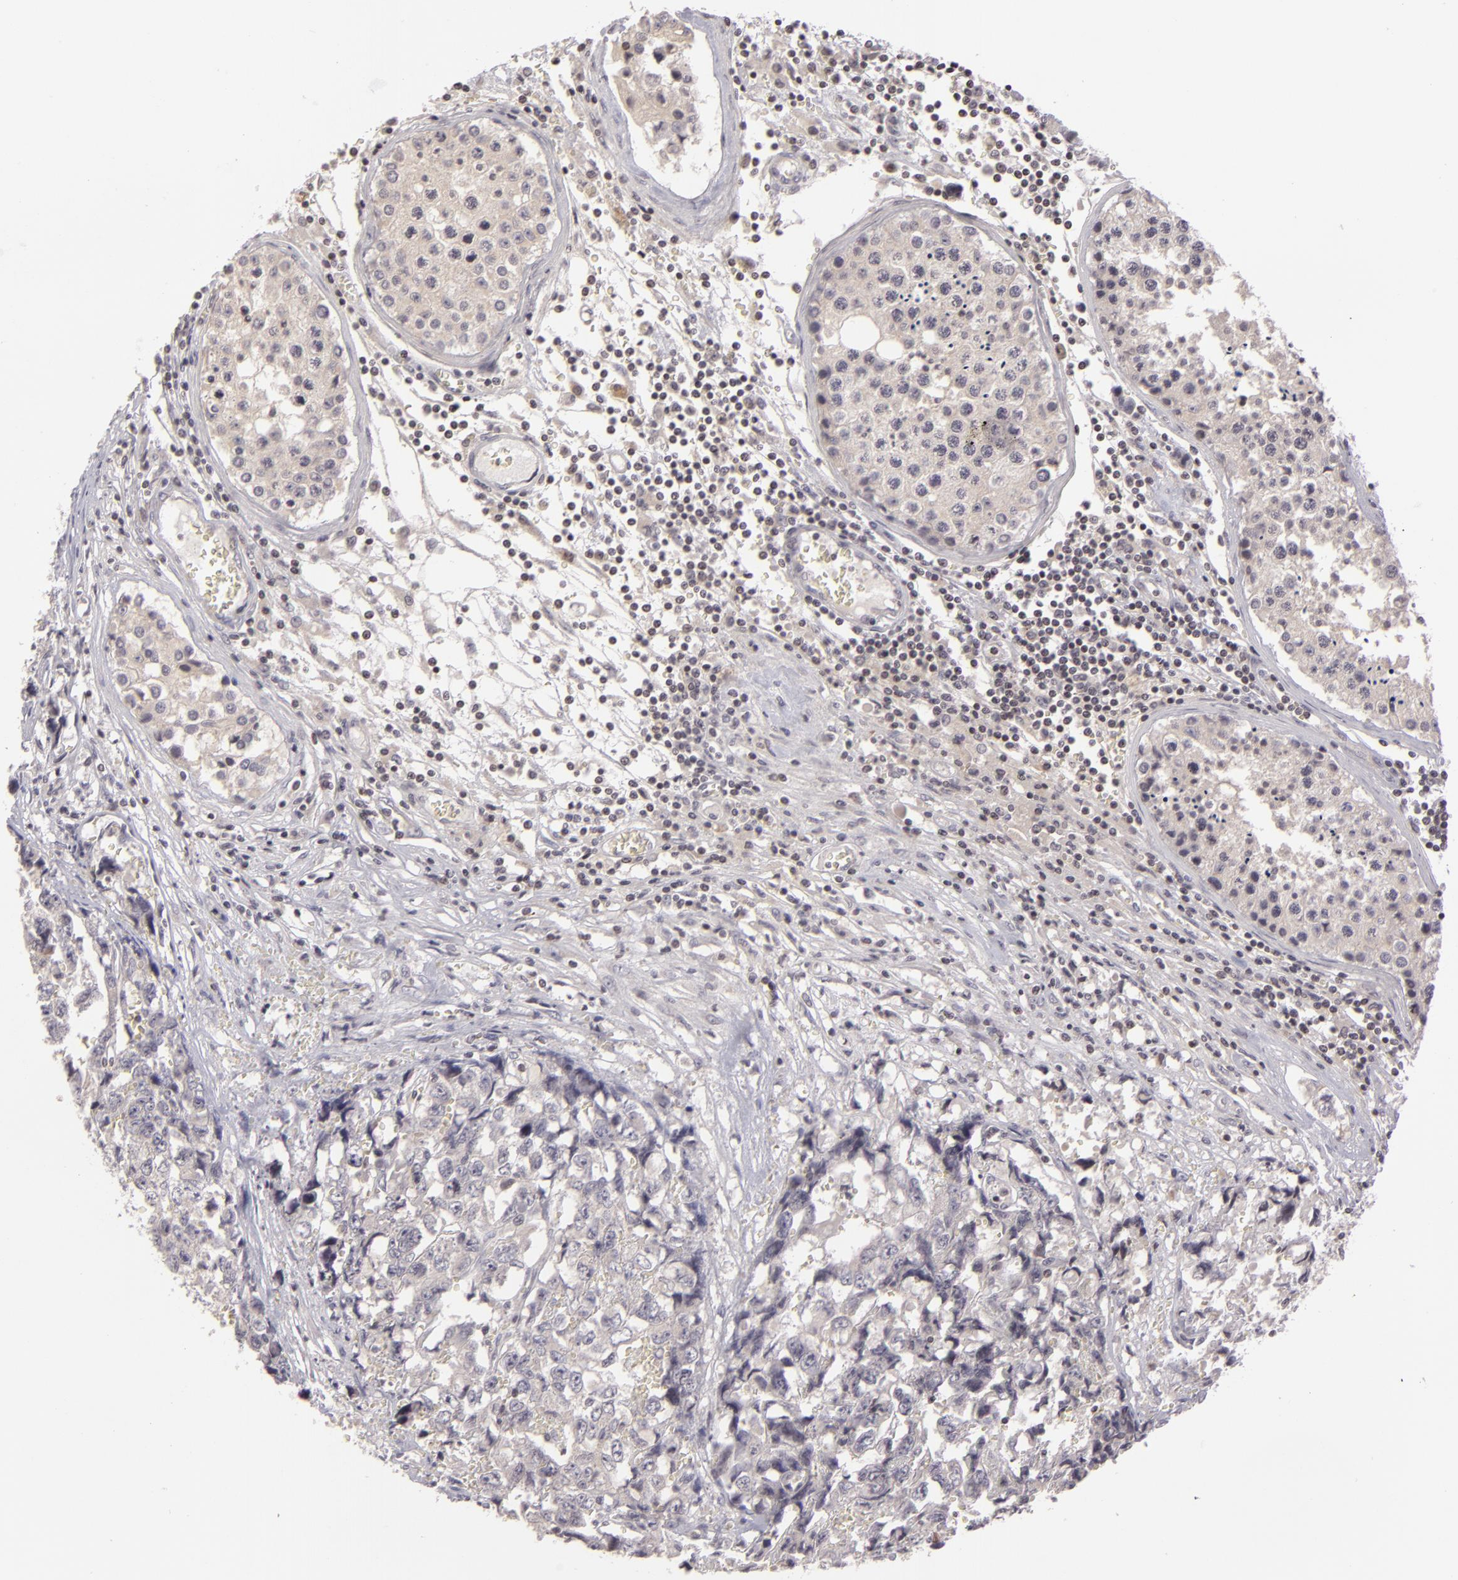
{"staining": {"intensity": "negative", "quantity": "none", "location": "none"}, "tissue": "testis cancer", "cell_type": "Tumor cells", "image_type": "cancer", "snomed": [{"axis": "morphology", "description": "Carcinoma, Embryonal, NOS"}, {"axis": "topography", "description": "Testis"}], "caption": "Embryonal carcinoma (testis) was stained to show a protein in brown. There is no significant staining in tumor cells.", "gene": "AKAP6", "patient": {"sex": "male", "age": 31}}